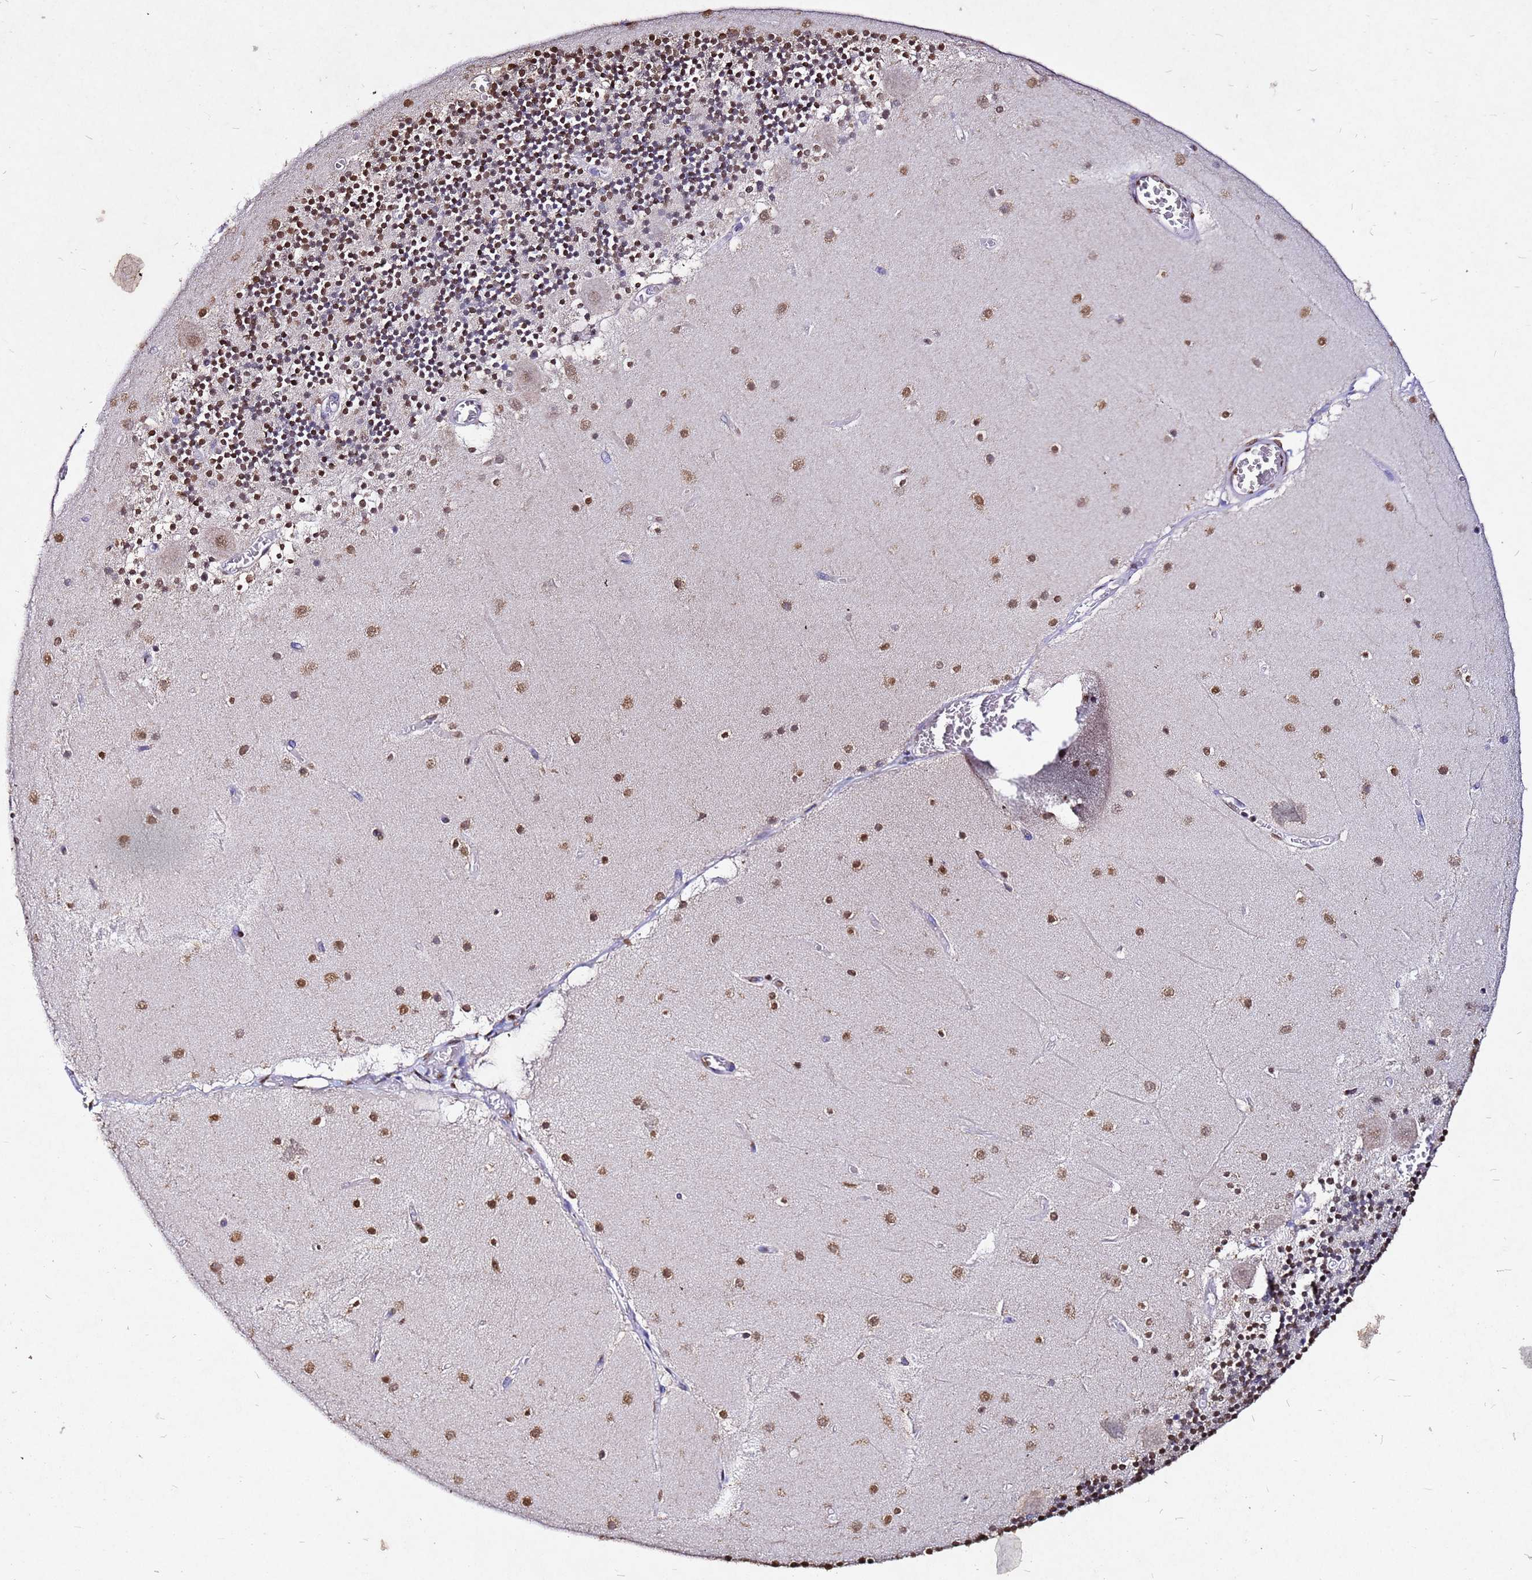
{"staining": {"intensity": "moderate", "quantity": ">75%", "location": "nuclear"}, "tissue": "cerebellum", "cell_type": "Cells in granular layer", "image_type": "normal", "snomed": [{"axis": "morphology", "description": "Normal tissue, NOS"}, {"axis": "topography", "description": "Cerebellum"}], "caption": "Immunohistochemistry (IHC) image of unremarkable cerebellum stained for a protein (brown), which displays medium levels of moderate nuclear expression in approximately >75% of cells in granular layer.", "gene": "MYOCD", "patient": {"sex": "female", "age": 28}}